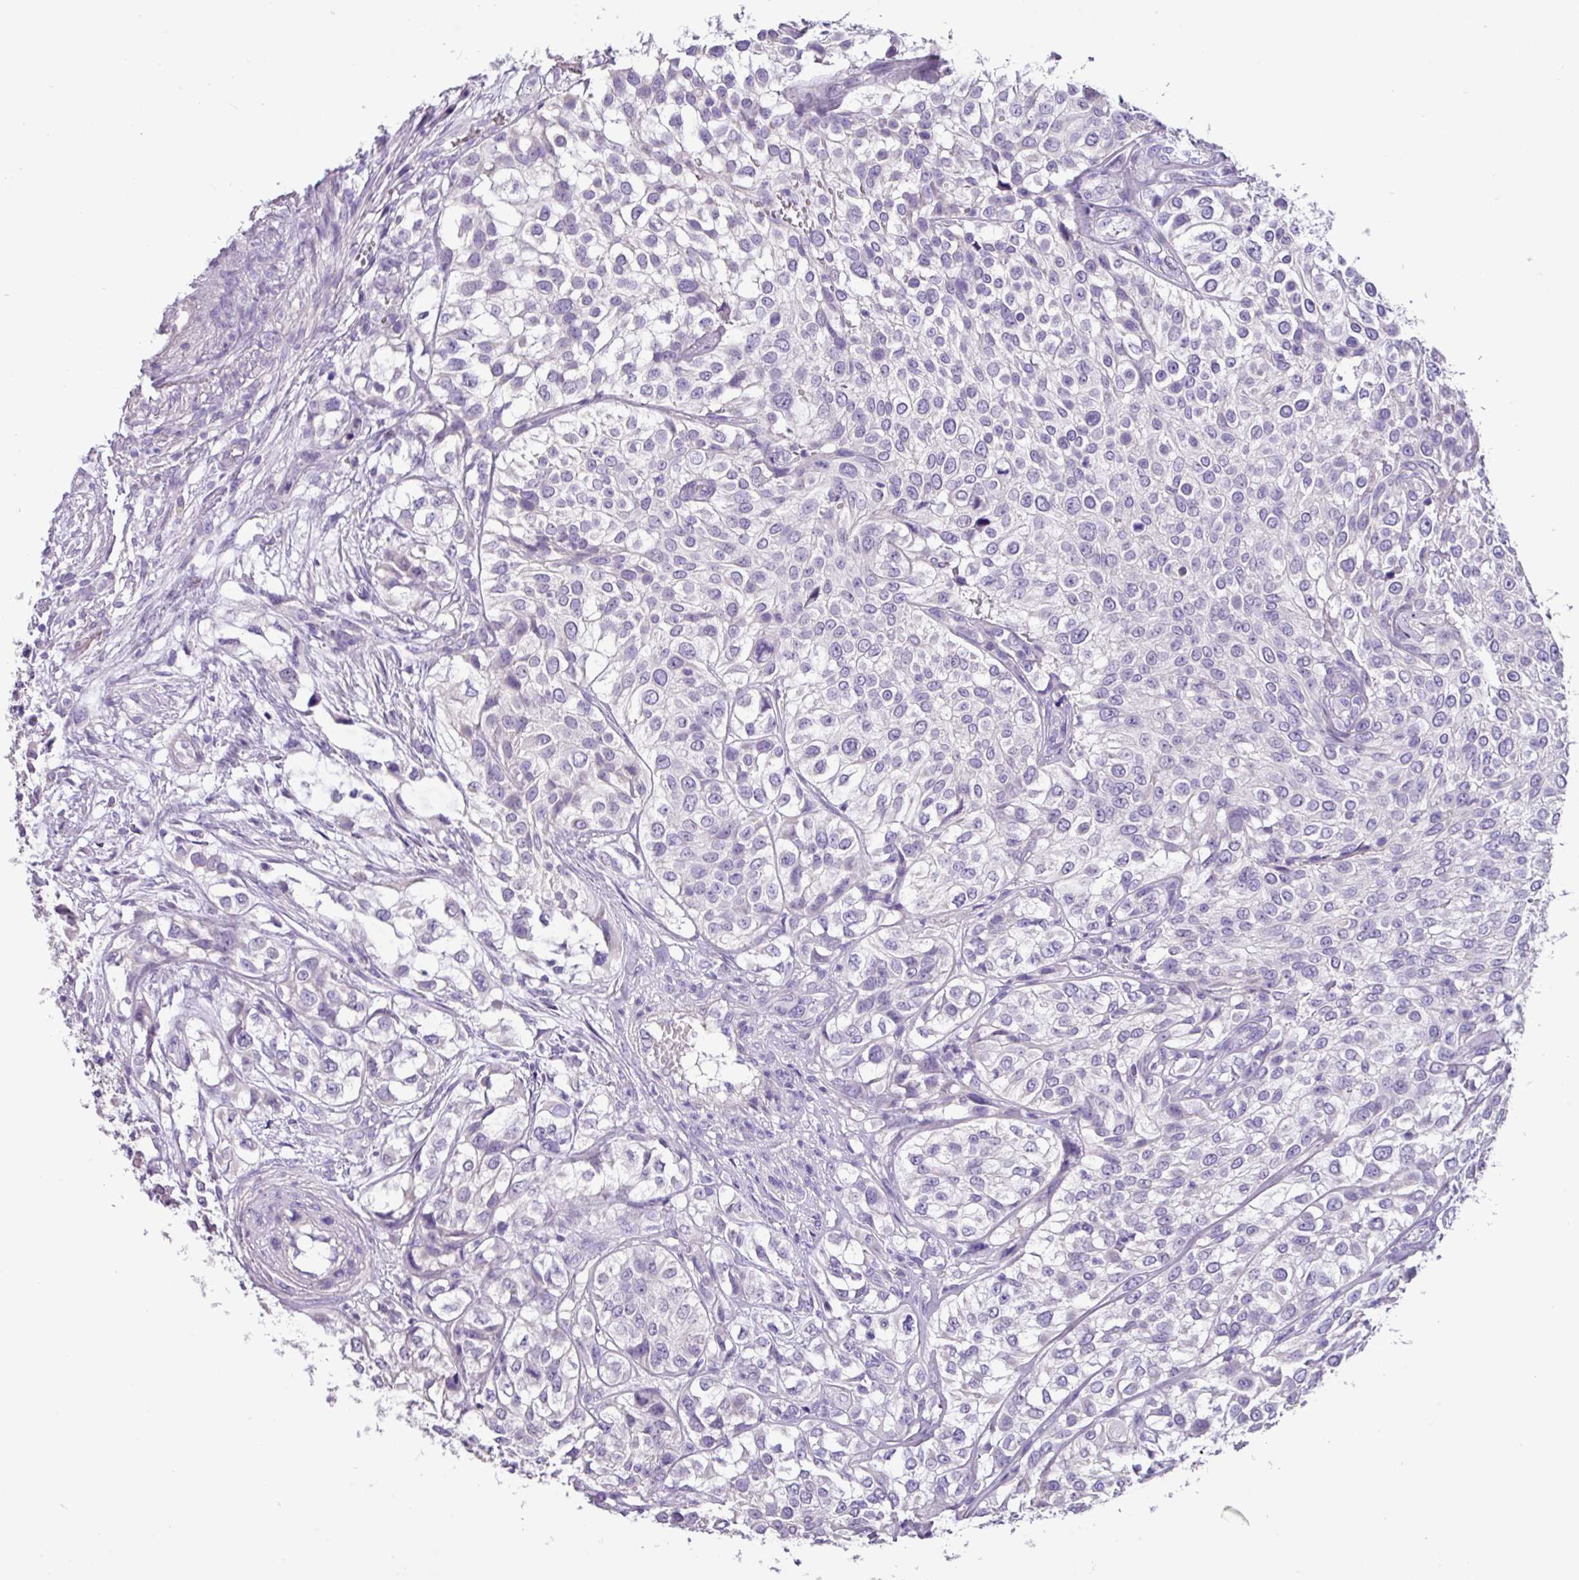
{"staining": {"intensity": "negative", "quantity": "none", "location": "none"}, "tissue": "pancreatic cancer", "cell_type": "Tumor cells", "image_type": "cancer", "snomed": [{"axis": "morphology", "description": "Adenocarcinoma, NOS"}, {"axis": "topography", "description": "Pancreas"}], "caption": "High magnification brightfield microscopy of pancreatic cancer stained with DAB (3,3'-diaminobenzidine) (brown) and counterstained with hematoxylin (blue): tumor cells show no significant expression. (DAB (3,3'-diaminobenzidine) IHC, high magnification).", "gene": "EPCAM", "patient": {"sex": "male", "age": 68}}